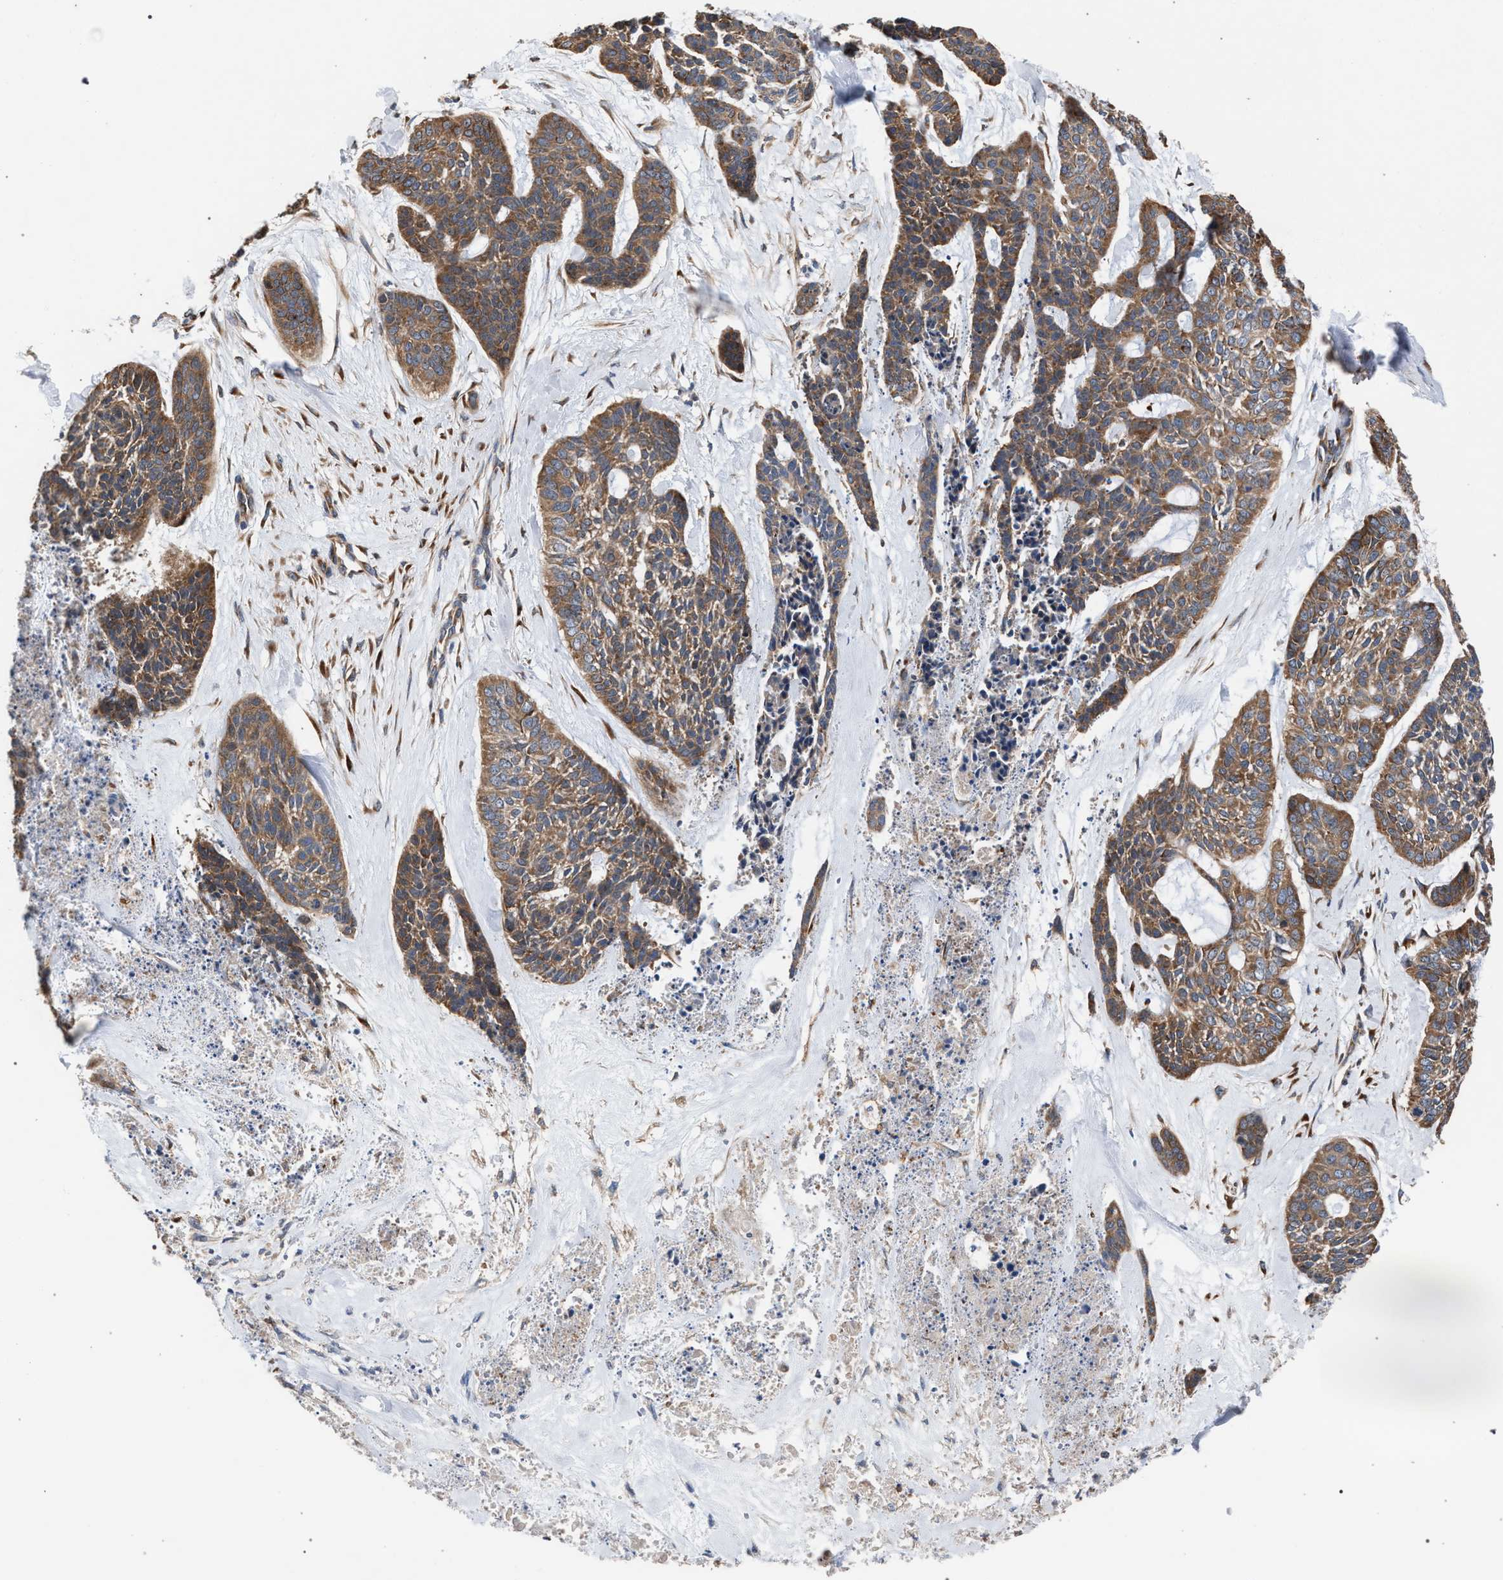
{"staining": {"intensity": "moderate", "quantity": ">75%", "location": "cytoplasmic/membranous"}, "tissue": "skin cancer", "cell_type": "Tumor cells", "image_type": "cancer", "snomed": [{"axis": "morphology", "description": "Basal cell carcinoma"}, {"axis": "topography", "description": "Skin"}], "caption": "Protein expression analysis of skin basal cell carcinoma shows moderate cytoplasmic/membranous positivity in approximately >75% of tumor cells.", "gene": "CDR2L", "patient": {"sex": "female", "age": 64}}